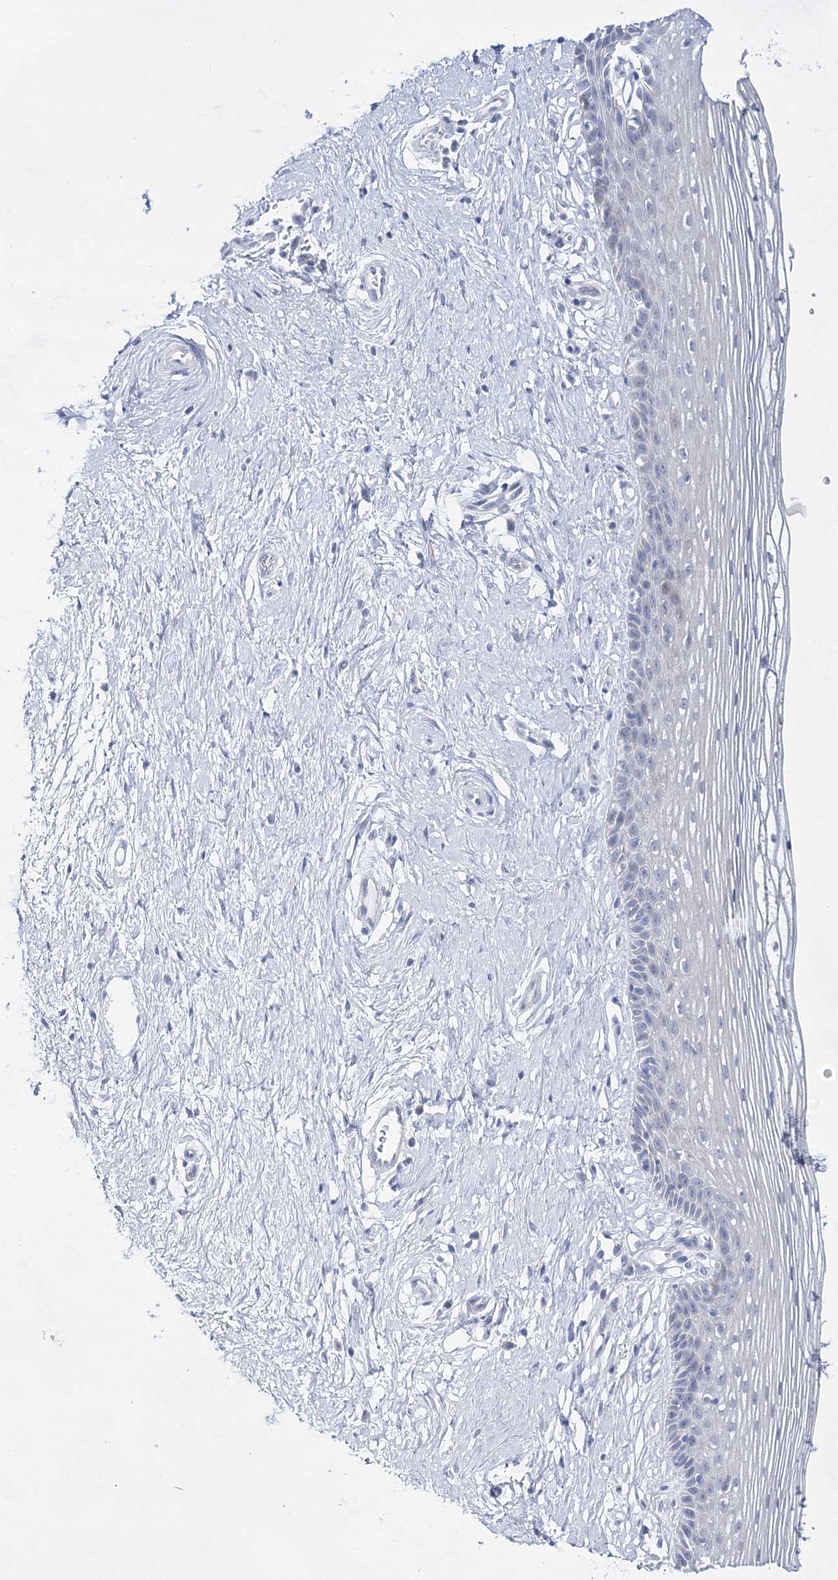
{"staining": {"intensity": "negative", "quantity": "none", "location": "none"}, "tissue": "vagina", "cell_type": "Squamous epithelial cells", "image_type": "normal", "snomed": [{"axis": "morphology", "description": "Normal tissue, NOS"}, {"axis": "topography", "description": "Vagina"}], "caption": "Photomicrograph shows no protein positivity in squamous epithelial cells of normal vagina.", "gene": "BPHL", "patient": {"sex": "female", "age": 46}}